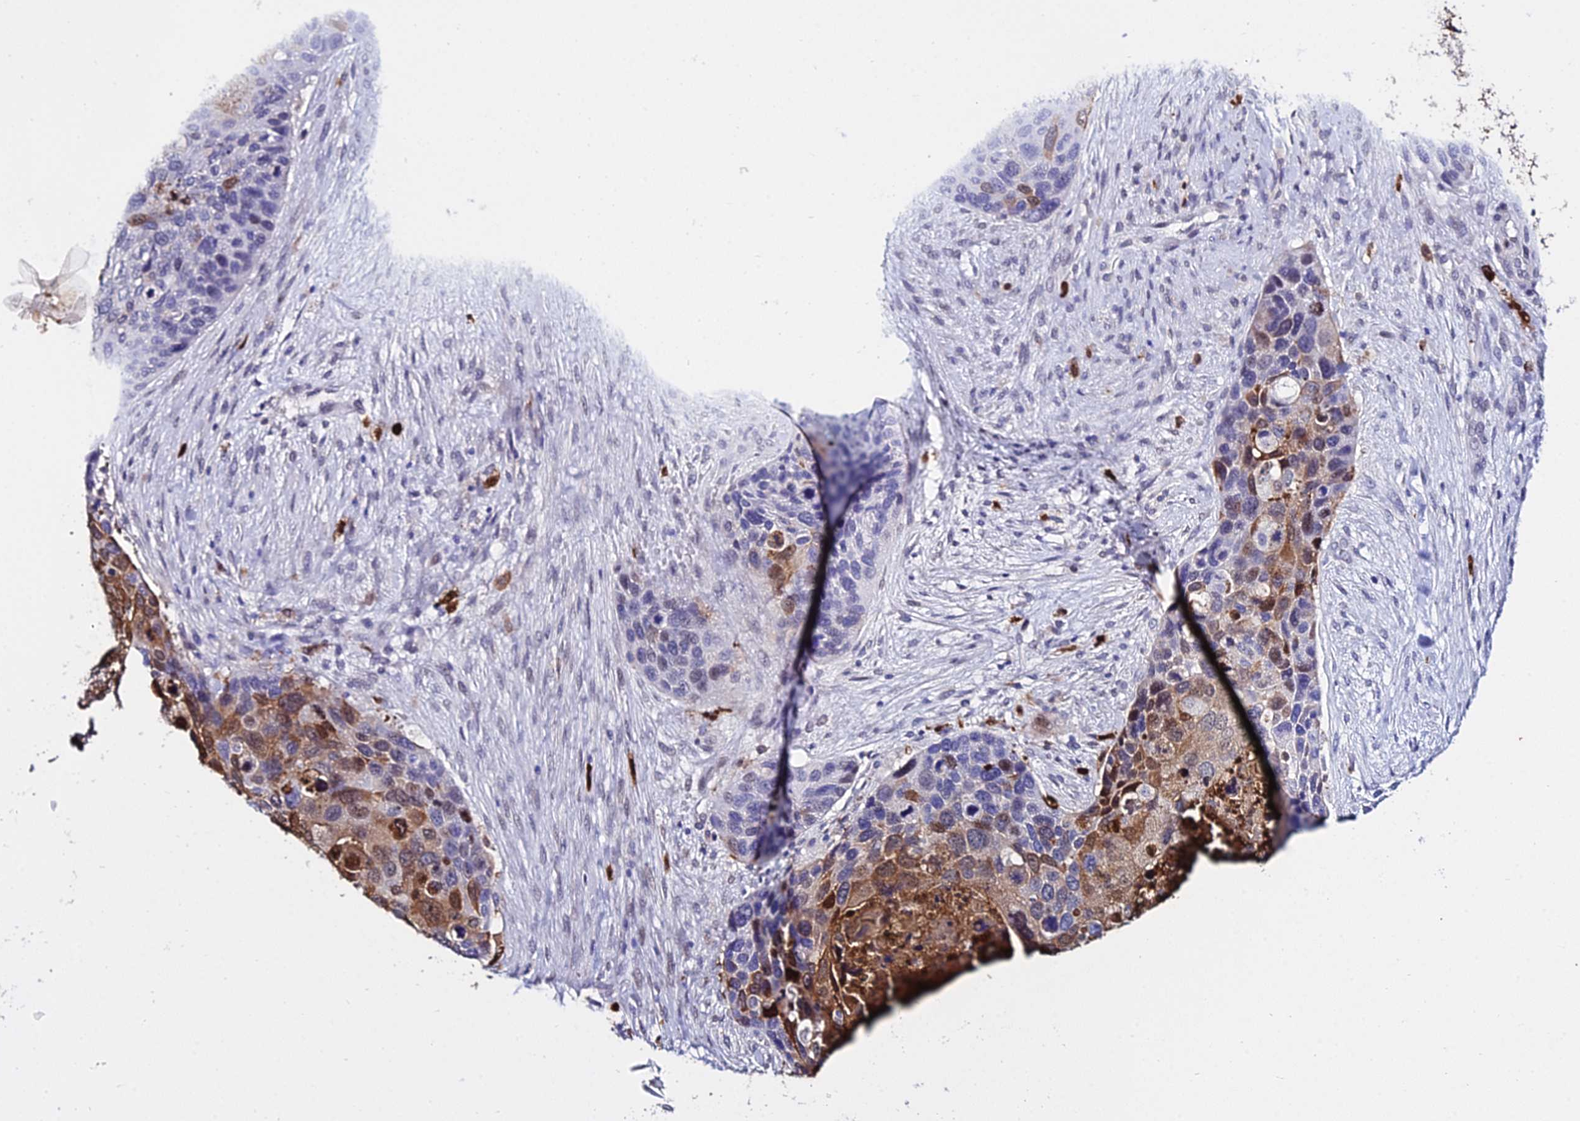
{"staining": {"intensity": "moderate", "quantity": "<25%", "location": "cytoplasmic/membranous,nuclear"}, "tissue": "skin cancer", "cell_type": "Tumor cells", "image_type": "cancer", "snomed": [{"axis": "morphology", "description": "Basal cell carcinoma"}, {"axis": "topography", "description": "Skin"}], "caption": "A brown stain shows moderate cytoplasmic/membranous and nuclear positivity of a protein in skin cancer tumor cells.", "gene": "MCM10", "patient": {"sex": "female", "age": 74}}